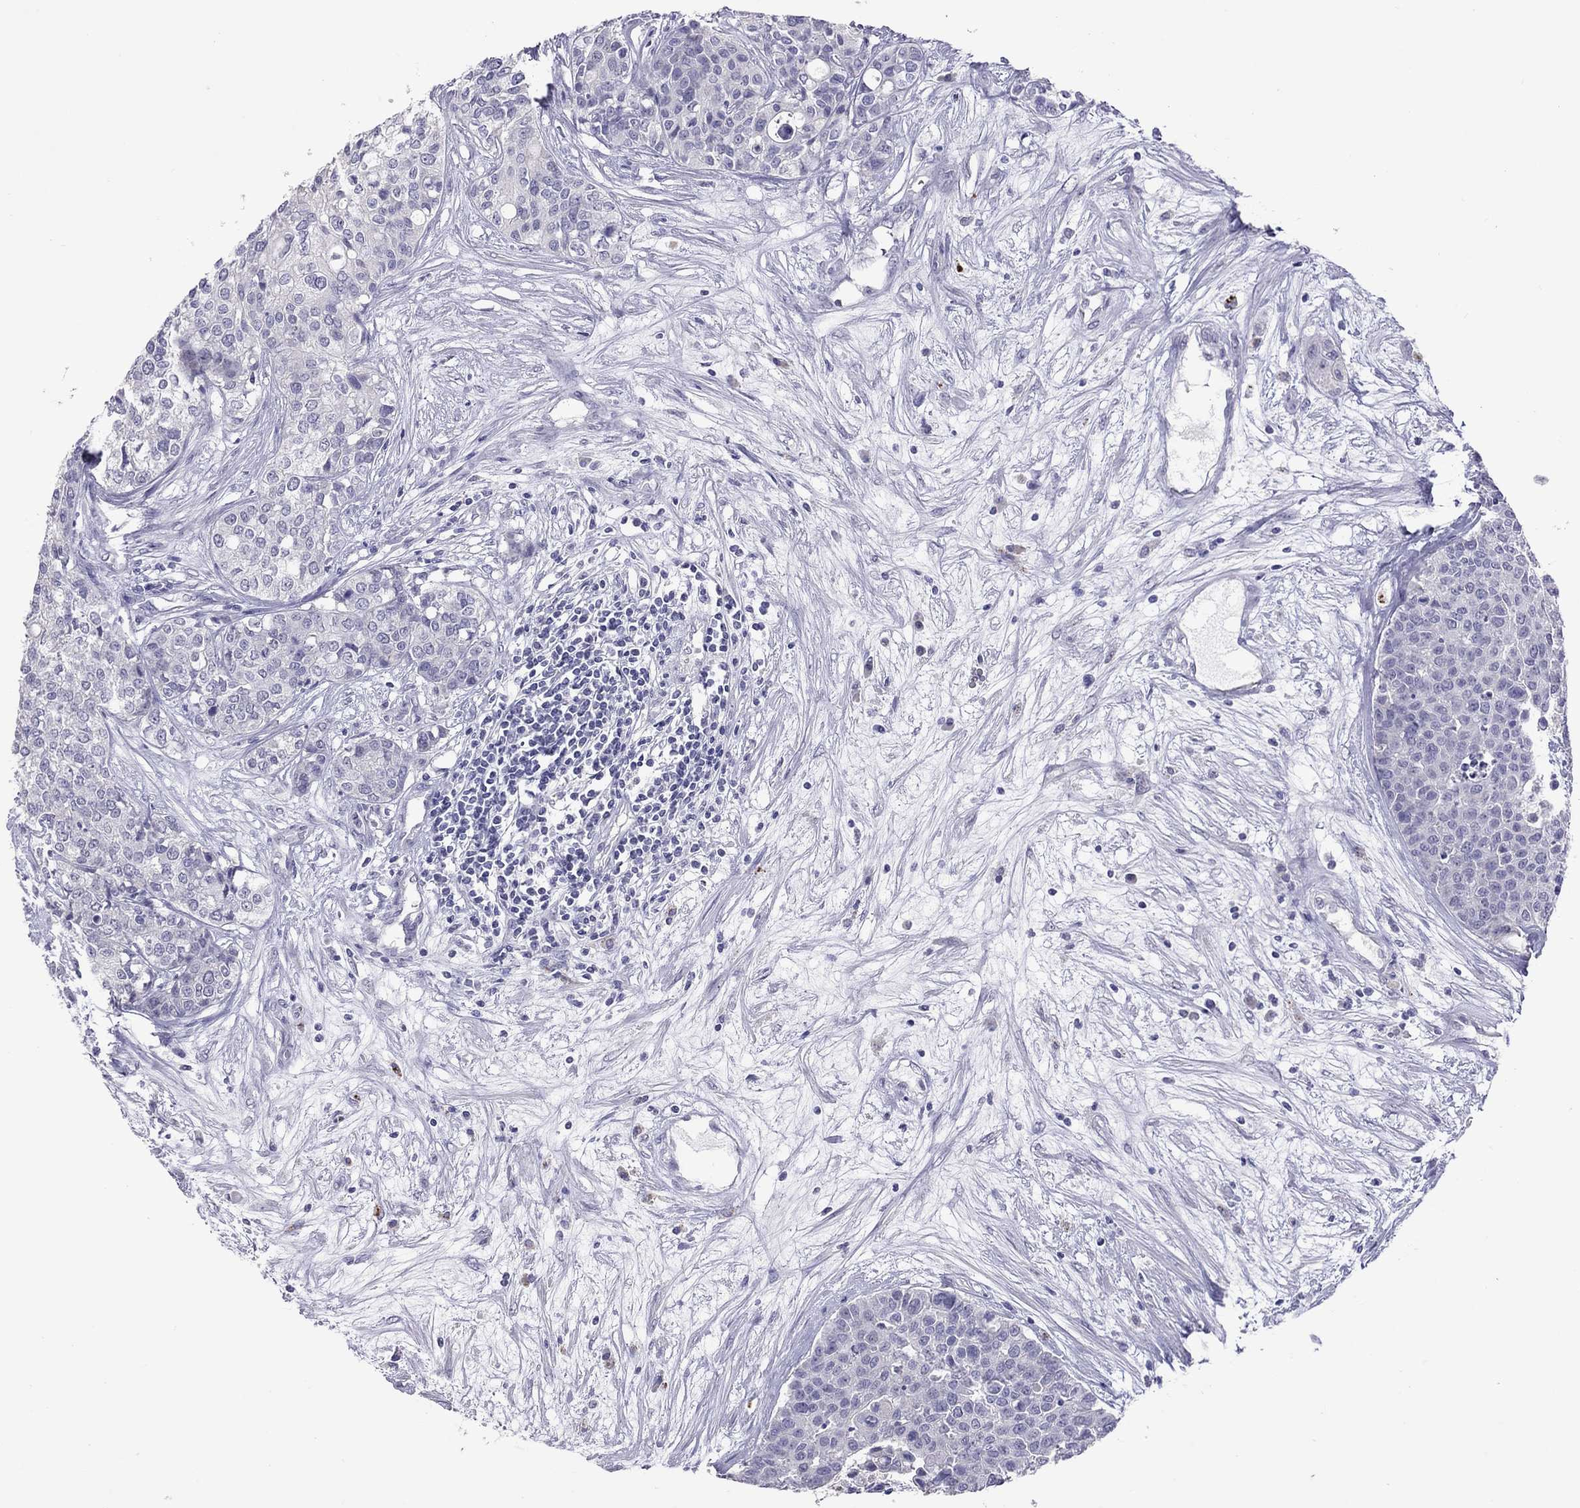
{"staining": {"intensity": "negative", "quantity": "none", "location": "none"}, "tissue": "carcinoid", "cell_type": "Tumor cells", "image_type": "cancer", "snomed": [{"axis": "morphology", "description": "Carcinoid, malignant, NOS"}, {"axis": "topography", "description": "Colon"}], "caption": "IHC micrograph of human carcinoid stained for a protein (brown), which shows no positivity in tumor cells. The staining is performed using DAB brown chromogen with nuclei counter-stained in using hematoxylin.", "gene": "SLAMF1", "patient": {"sex": "male", "age": 81}}